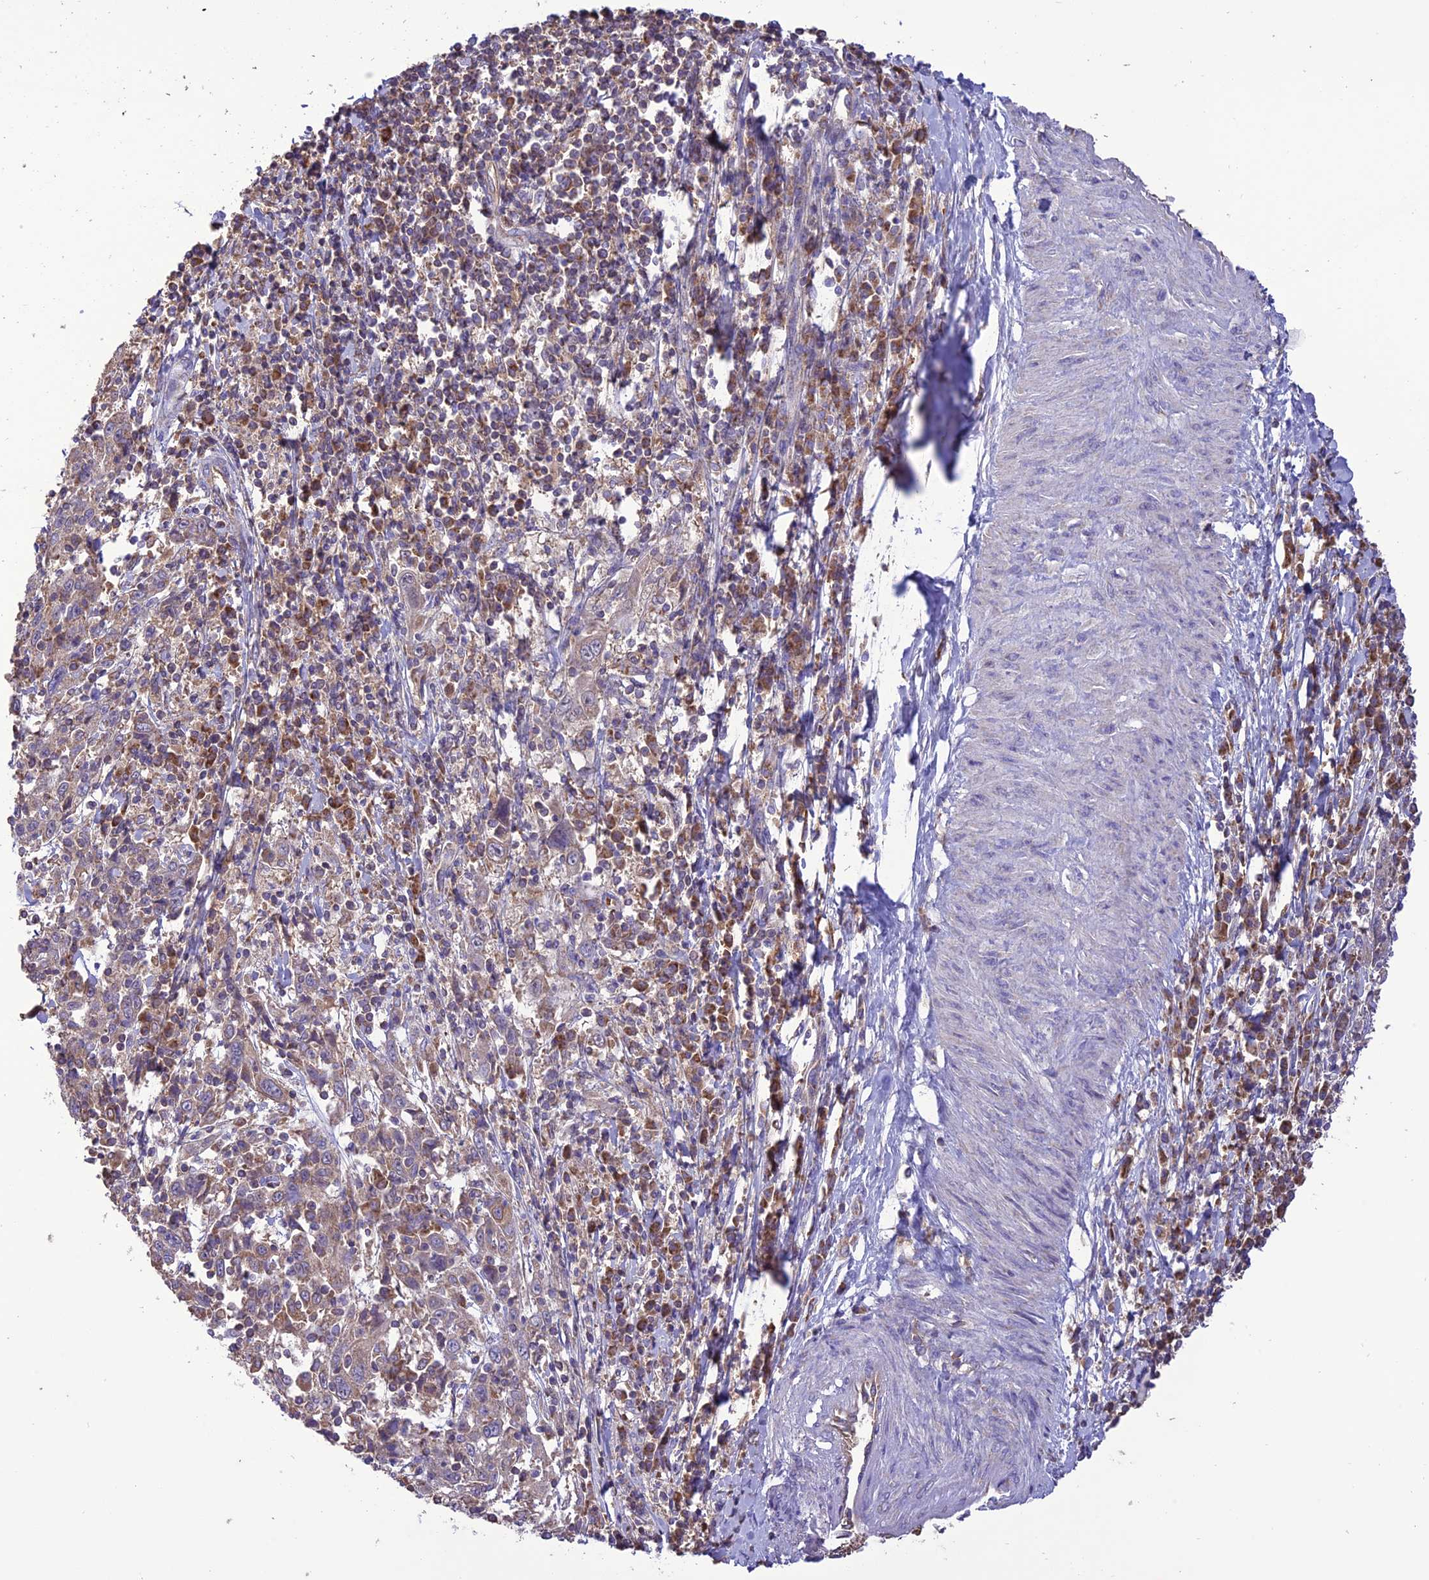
{"staining": {"intensity": "moderate", "quantity": "<25%", "location": "cytoplasmic/membranous"}, "tissue": "cervical cancer", "cell_type": "Tumor cells", "image_type": "cancer", "snomed": [{"axis": "morphology", "description": "Squamous cell carcinoma, NOS"}, {"axis": "topography", "description": "Cervix"}], "caption": "A high-resolution image shows immunohistochemistry (IHC) staining of cervical squamous cell carcinoma, which displays moderate cytoplasmic/membranous staining in approximately <25% of tumor cells. Nuclei are stained in blue.", "gene": "NDUFAF1", "patient": {"sex": "female", "age": 46}}